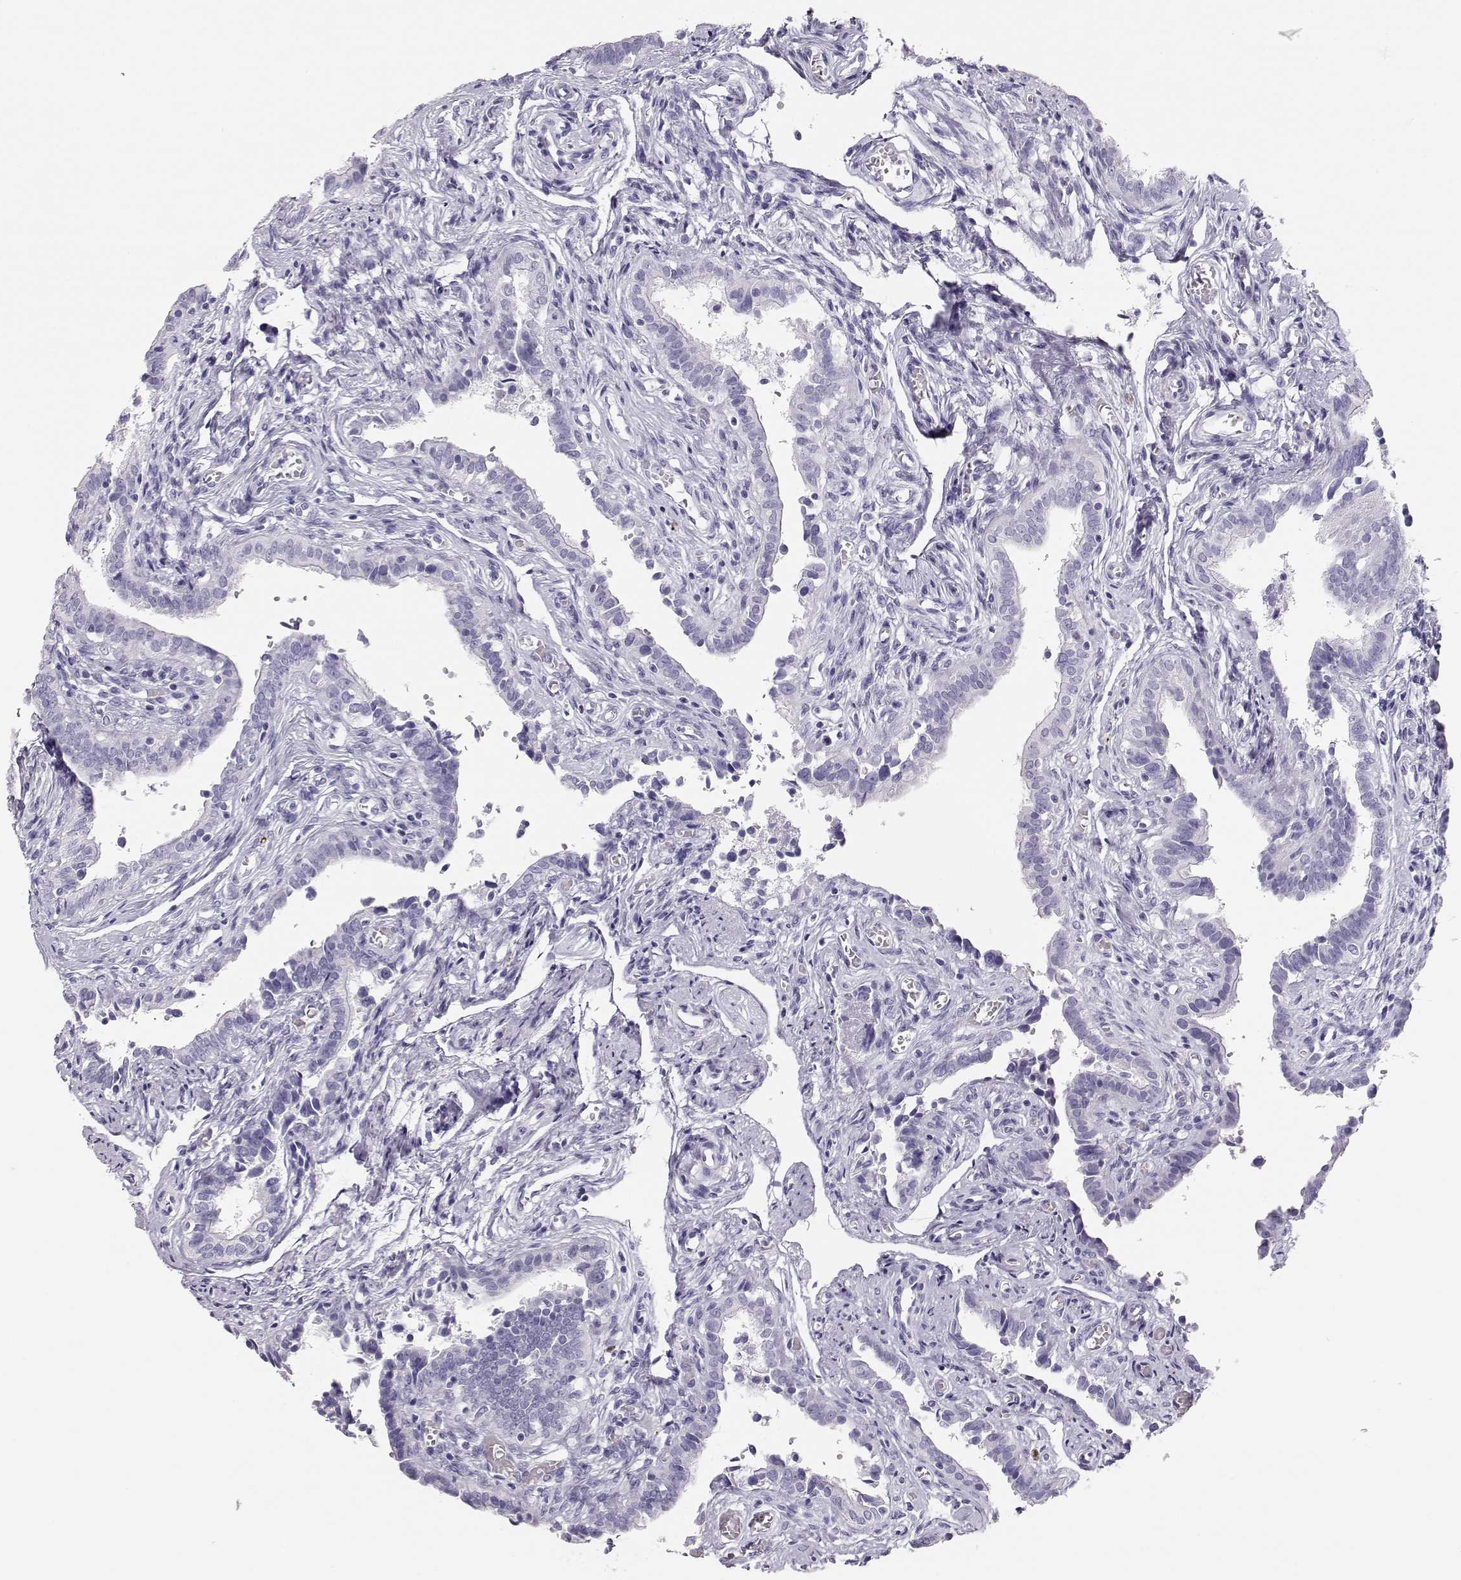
{"staining": {"intensity": "negative", "quantity": "none", "location": "none"}, "tissue": "fallopian tube", "cell_type": "Glandular cells", "image_type": "normal", "snomed": [{"axis": "morphology", "description": "Normal tissue, NOS"}, {"axis": "morphology", "description": "Carcinoma, endometroid"}, {"axis": "topography", "description": "Fallopian tube"}, {"axis": "topography", "description": "Ovary"}], "caption": "Protein analysis of benign fallopian tube demonstrates no significant staining in glandular cells. (Stains: DAB immunohistochemistry with hematoxylin counter stain, Microscopy: brightfield microscopy at high magnification).", "gene": "TKTL1", "patient": {"sex": "female", "age": 42}}